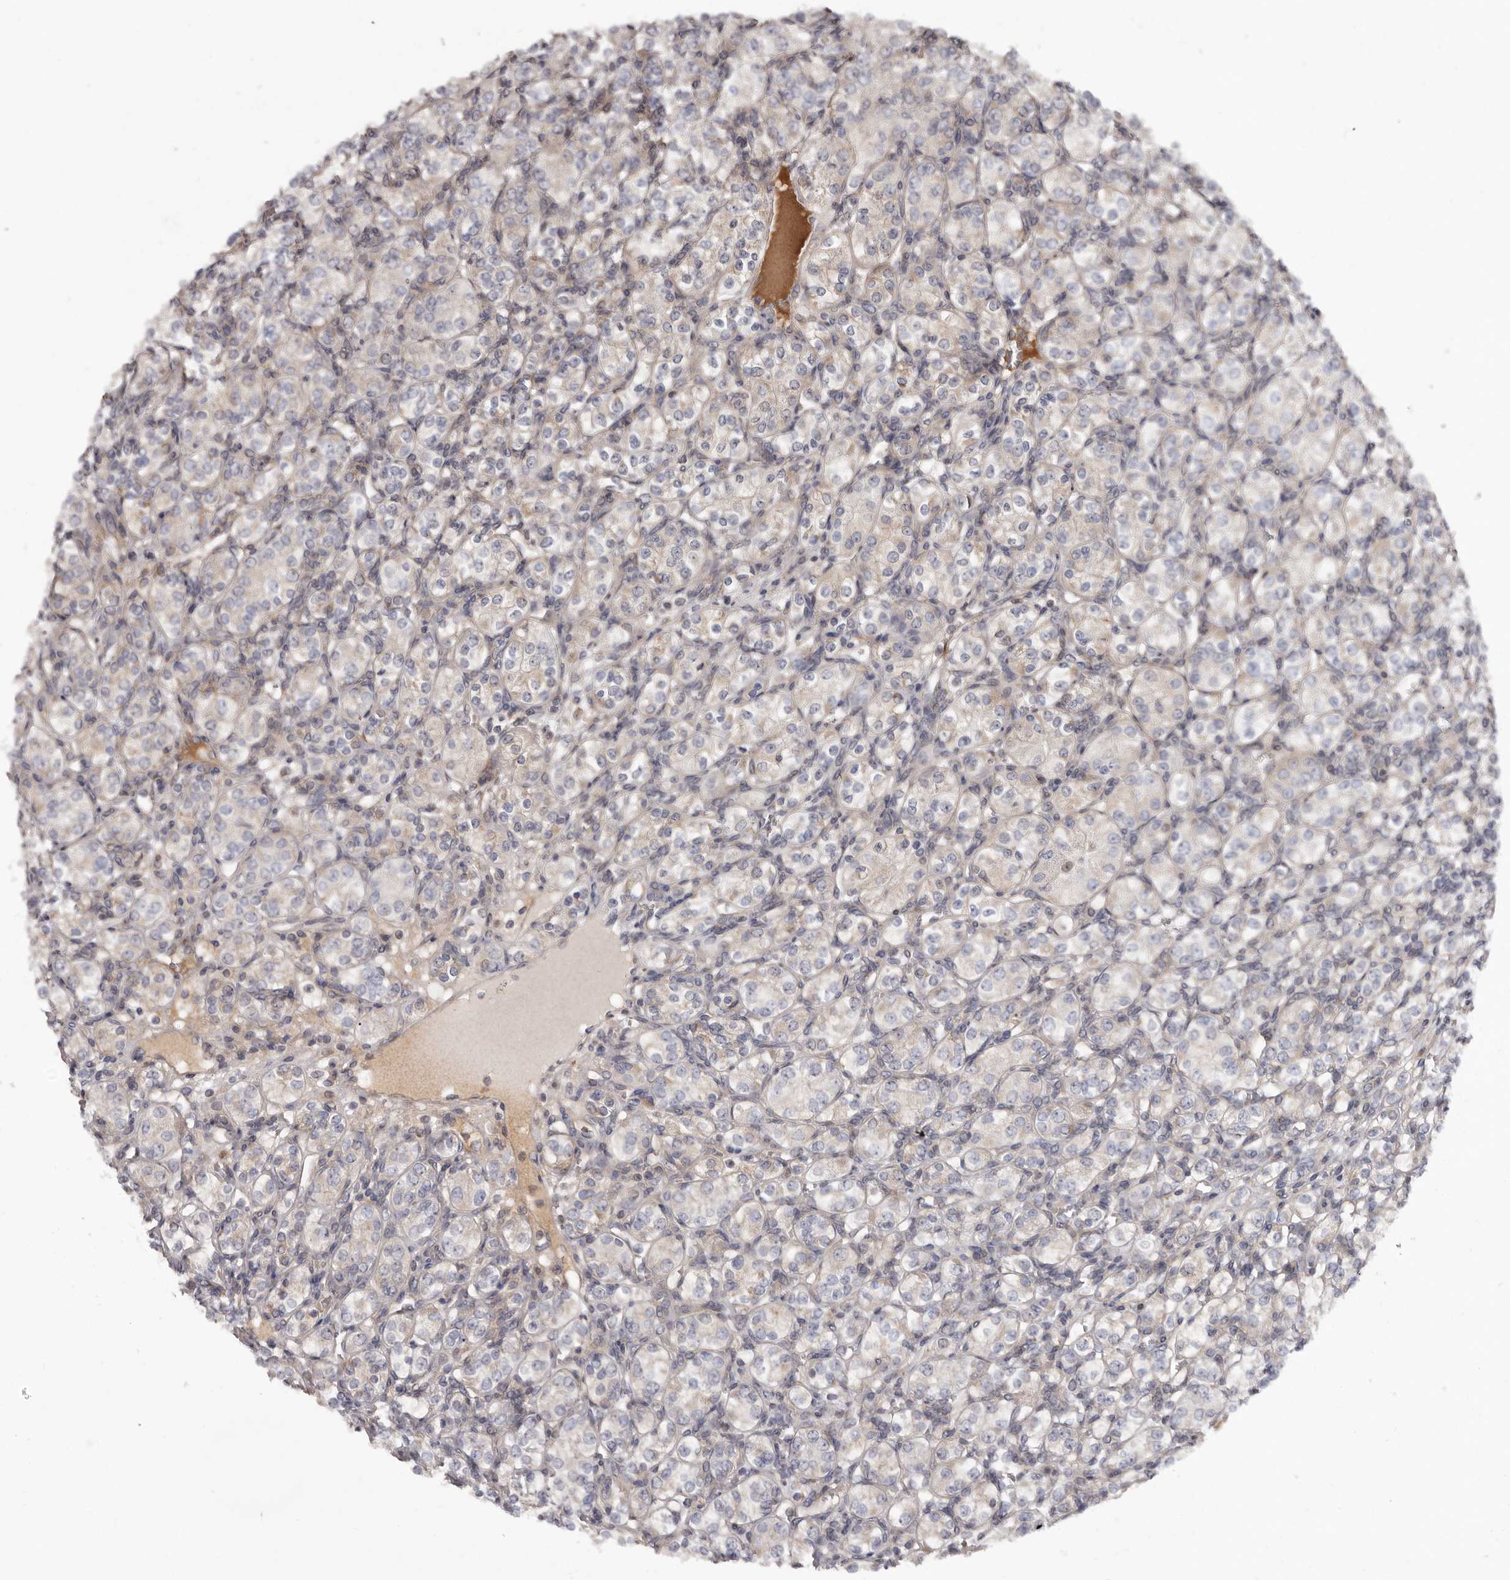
{"staining": {"intensity": "negative", "quantity": "none", "location": "none"}, "tissue": "renal cancer", "cell_type": "Tumor cells", "image_type": "cancer", "snomed": [{"axis": "morphology", "description": "Adenocarcinoma, NOS"}, {"axis": "topography", "description": "Kidney"}], "caption": "A micrograph of human renal cancer is negative for staining in tumor cells. (Stains: DAB IHC with hematoxylin counter stain, Microscopy: brightfield microscopy at high magnification).", "gene": "ASIC5", "patient": {"sex": "male", "age": 77}}